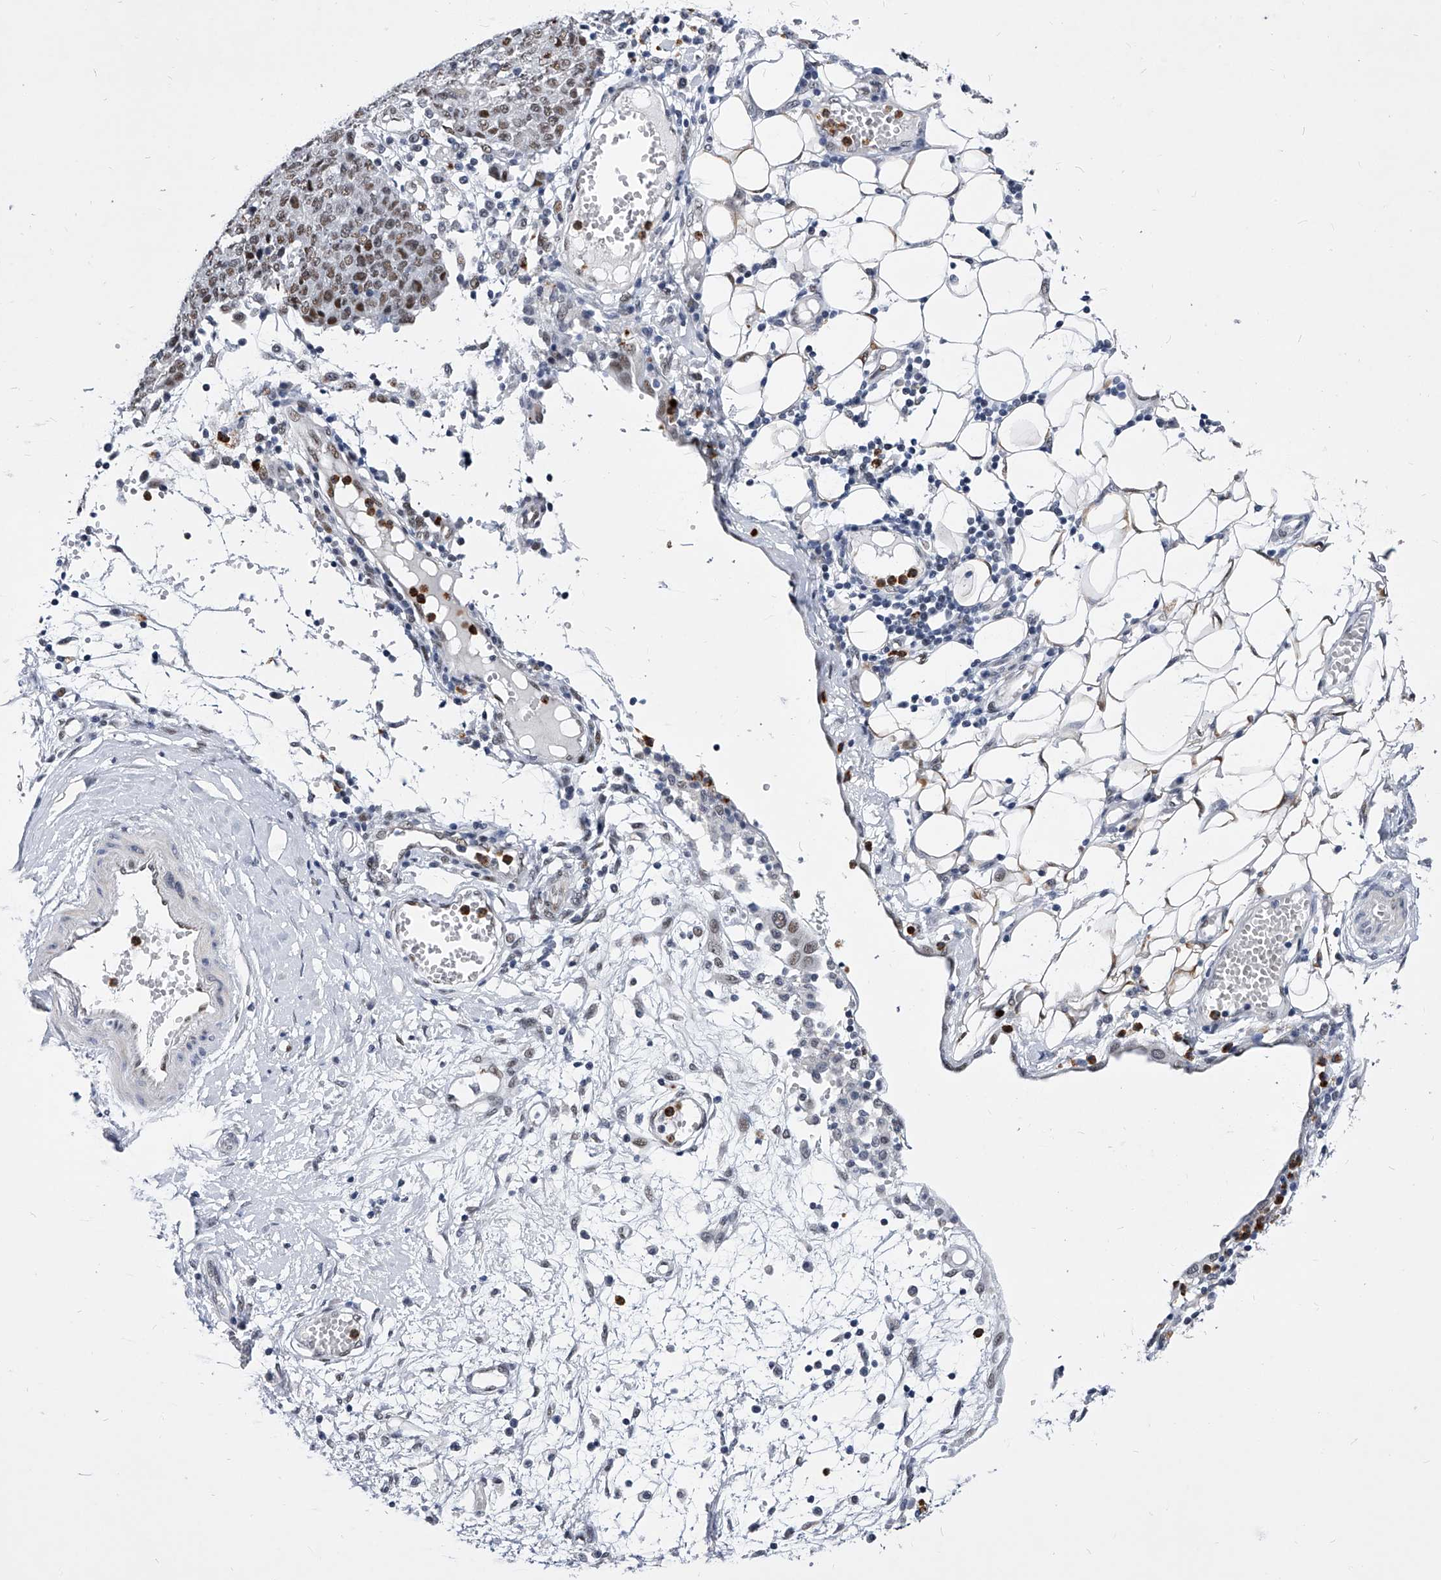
{"staining": {"intensity": "weak", "quantity": ">75%", "location": "nuclear"}, "tissue": "ovarian cancer", "cell_type": "Tumor cells", "image_type": "cancer", "snomed": [{"axis": "morphology", "description": "Carcinoma, endometroid"}, {"axis": "topography", "description": "Ovary"}], "caption": "There is low levels of weak nuclear expression in tumor cells of ovarian cancer (endometroid carcinoma), as demonstrated by immunohistochemical staining (brown color).", "gene": "TESK2", "patient": {"sex": "female", "age": 42}}